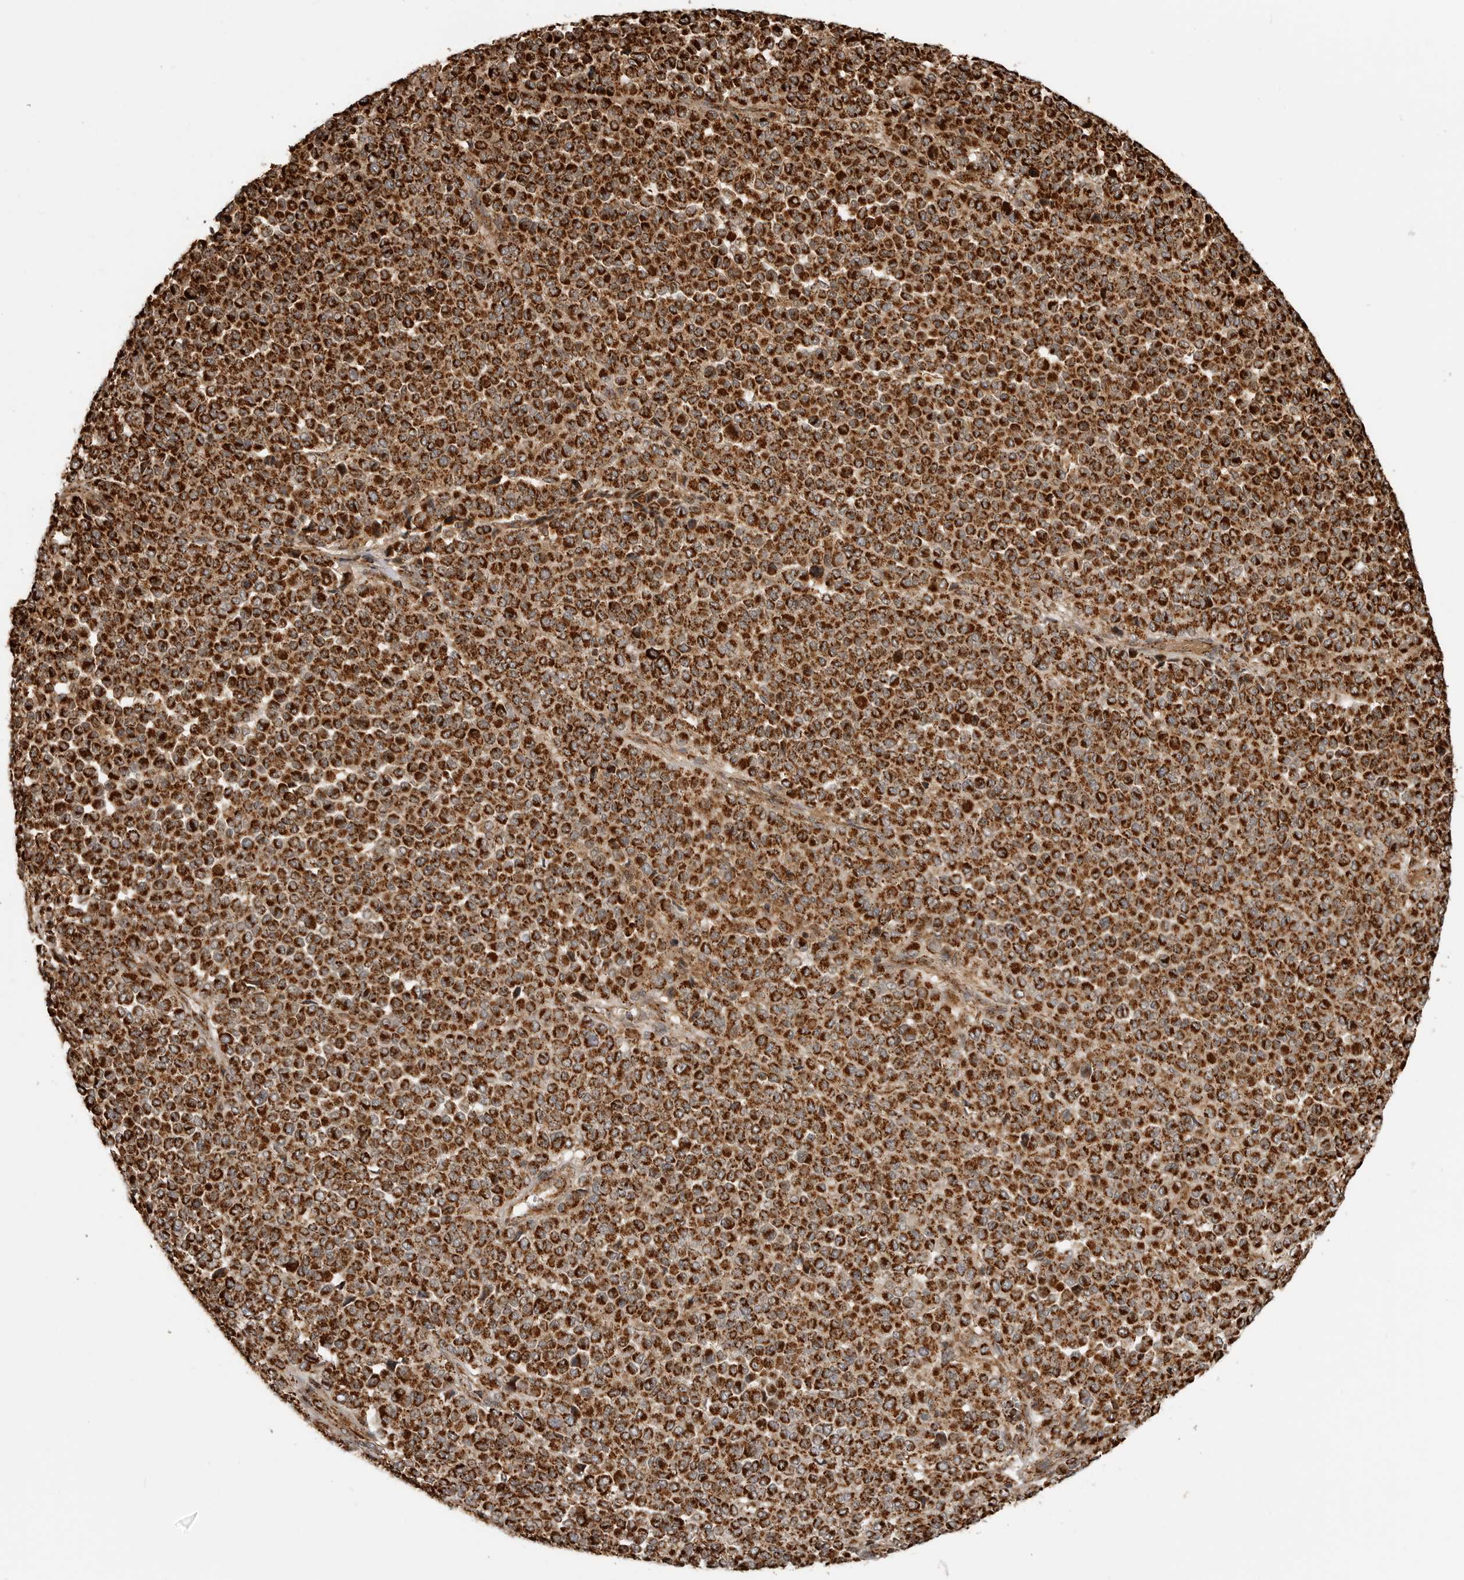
{"staining": {"intensity": "strong", "quantity": ">75%", "location": "cytoplasmic/membranous"}, "tissue": "melanoma", "cell_type": "Tumor cells", "image_type": "cancer", "snomed": [{"axis": "morphology", "description": "Malignant melanoma, Metastatic site"}, {"axis": "topography", "description": "Pancreas"}], "caption": "An image of malignant melanoma (metastatic site) stained for a protein shows strong cytoplasmic/membranous brown staining in tumor cells. (brown staining indicates protein expression, while blue staining denotes nuclei).", "gene": "BMP2K", "patient": {"sex": "female", "age": 30}}